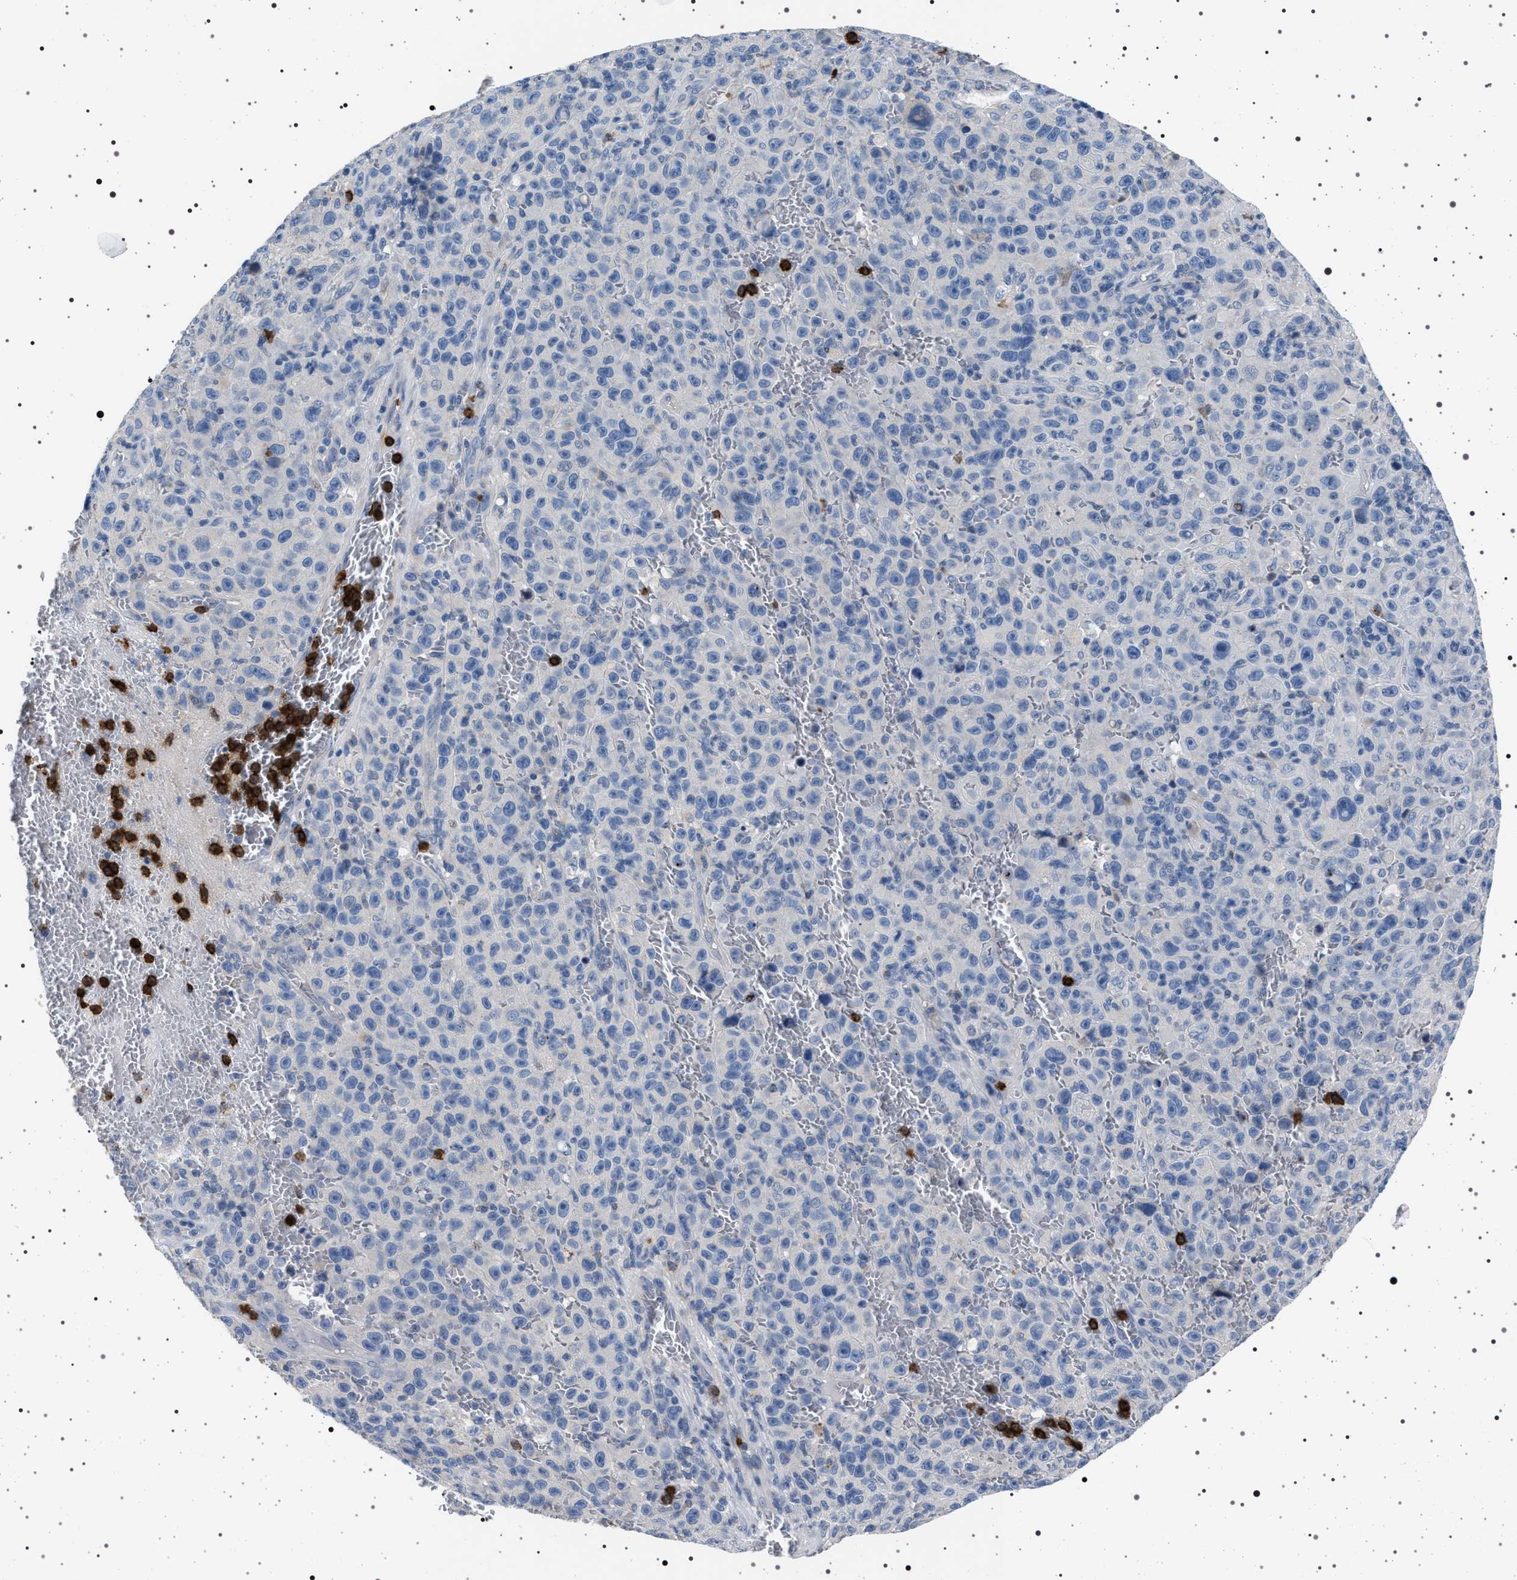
{"staining": {"intensity": "negative", "quantity": "none", "location": "none"}, "tissue": "melanoma", "cell_type": "Tumor cells", "image_type": "cancer", "snomed": [{"axis": "morphology", "description": "Malignant melanoma, NOS"}, {"axis": "topography", "description": "Skin"}], "caption": "The micrograph reveals no staining of tumor cells in malignant melanoma.", "gene": "NAT9", "patient": {"sex": "female", "age": 82}}